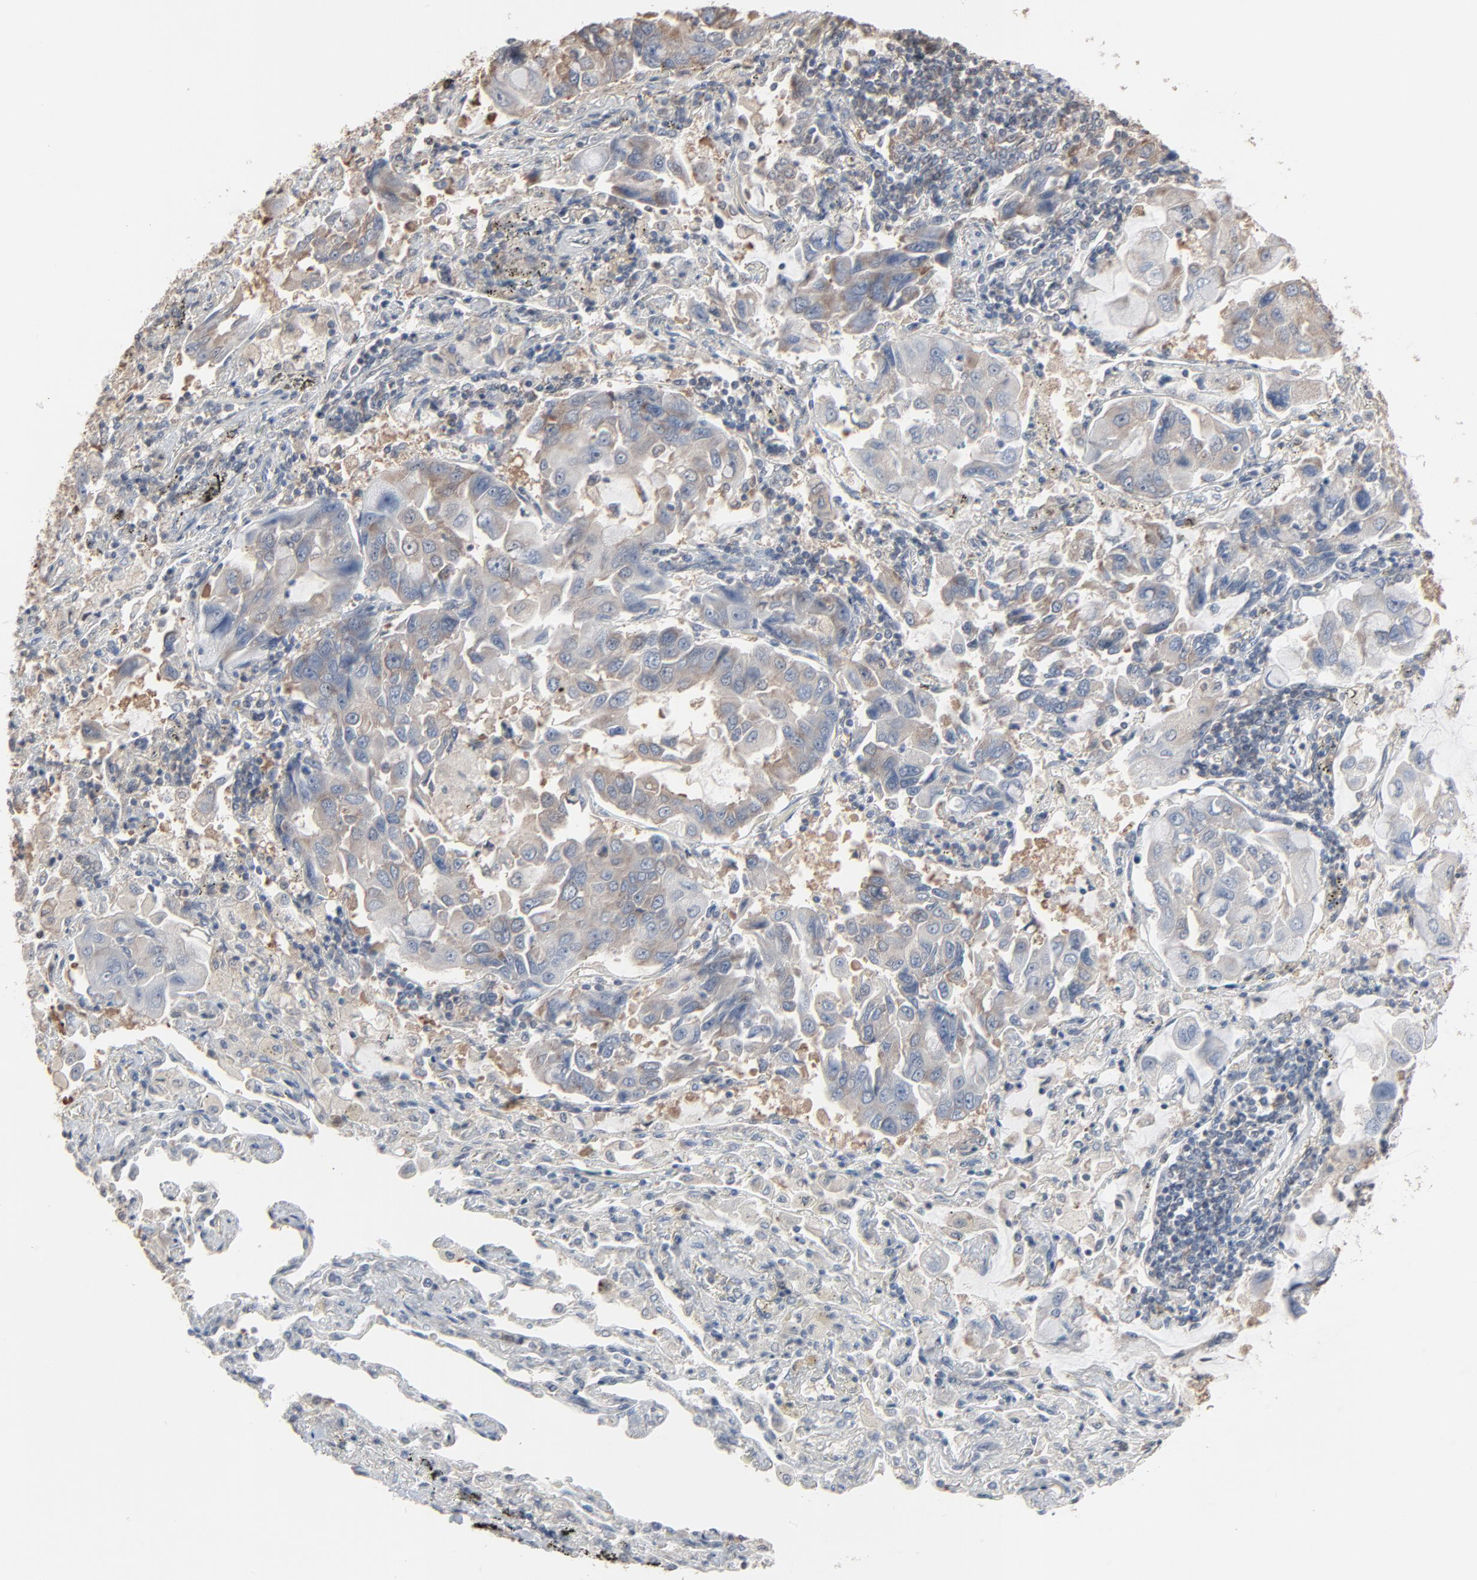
{"staining": {"intensity": "weak", "quantity": "25%-75%", "location": "cytoplasmic/membranous"}, "tissue": "lung cancer", "cell_type": "Tumor cells", "image_type": "cancer", "snomed": [{"axis": "morphology", "description": "Adenocarcinoma, NOS"}, {"axis": "topography", "description": "Lung"}], "caption": "IHC (DAB) staining of lung adenocarcinoma demonstrates weak cytoplasmic/membranous protein positivity in about 25%-75% of tumor cells.", "gene": "CCT5", "patient": {"sex": "male", "age": 64}}